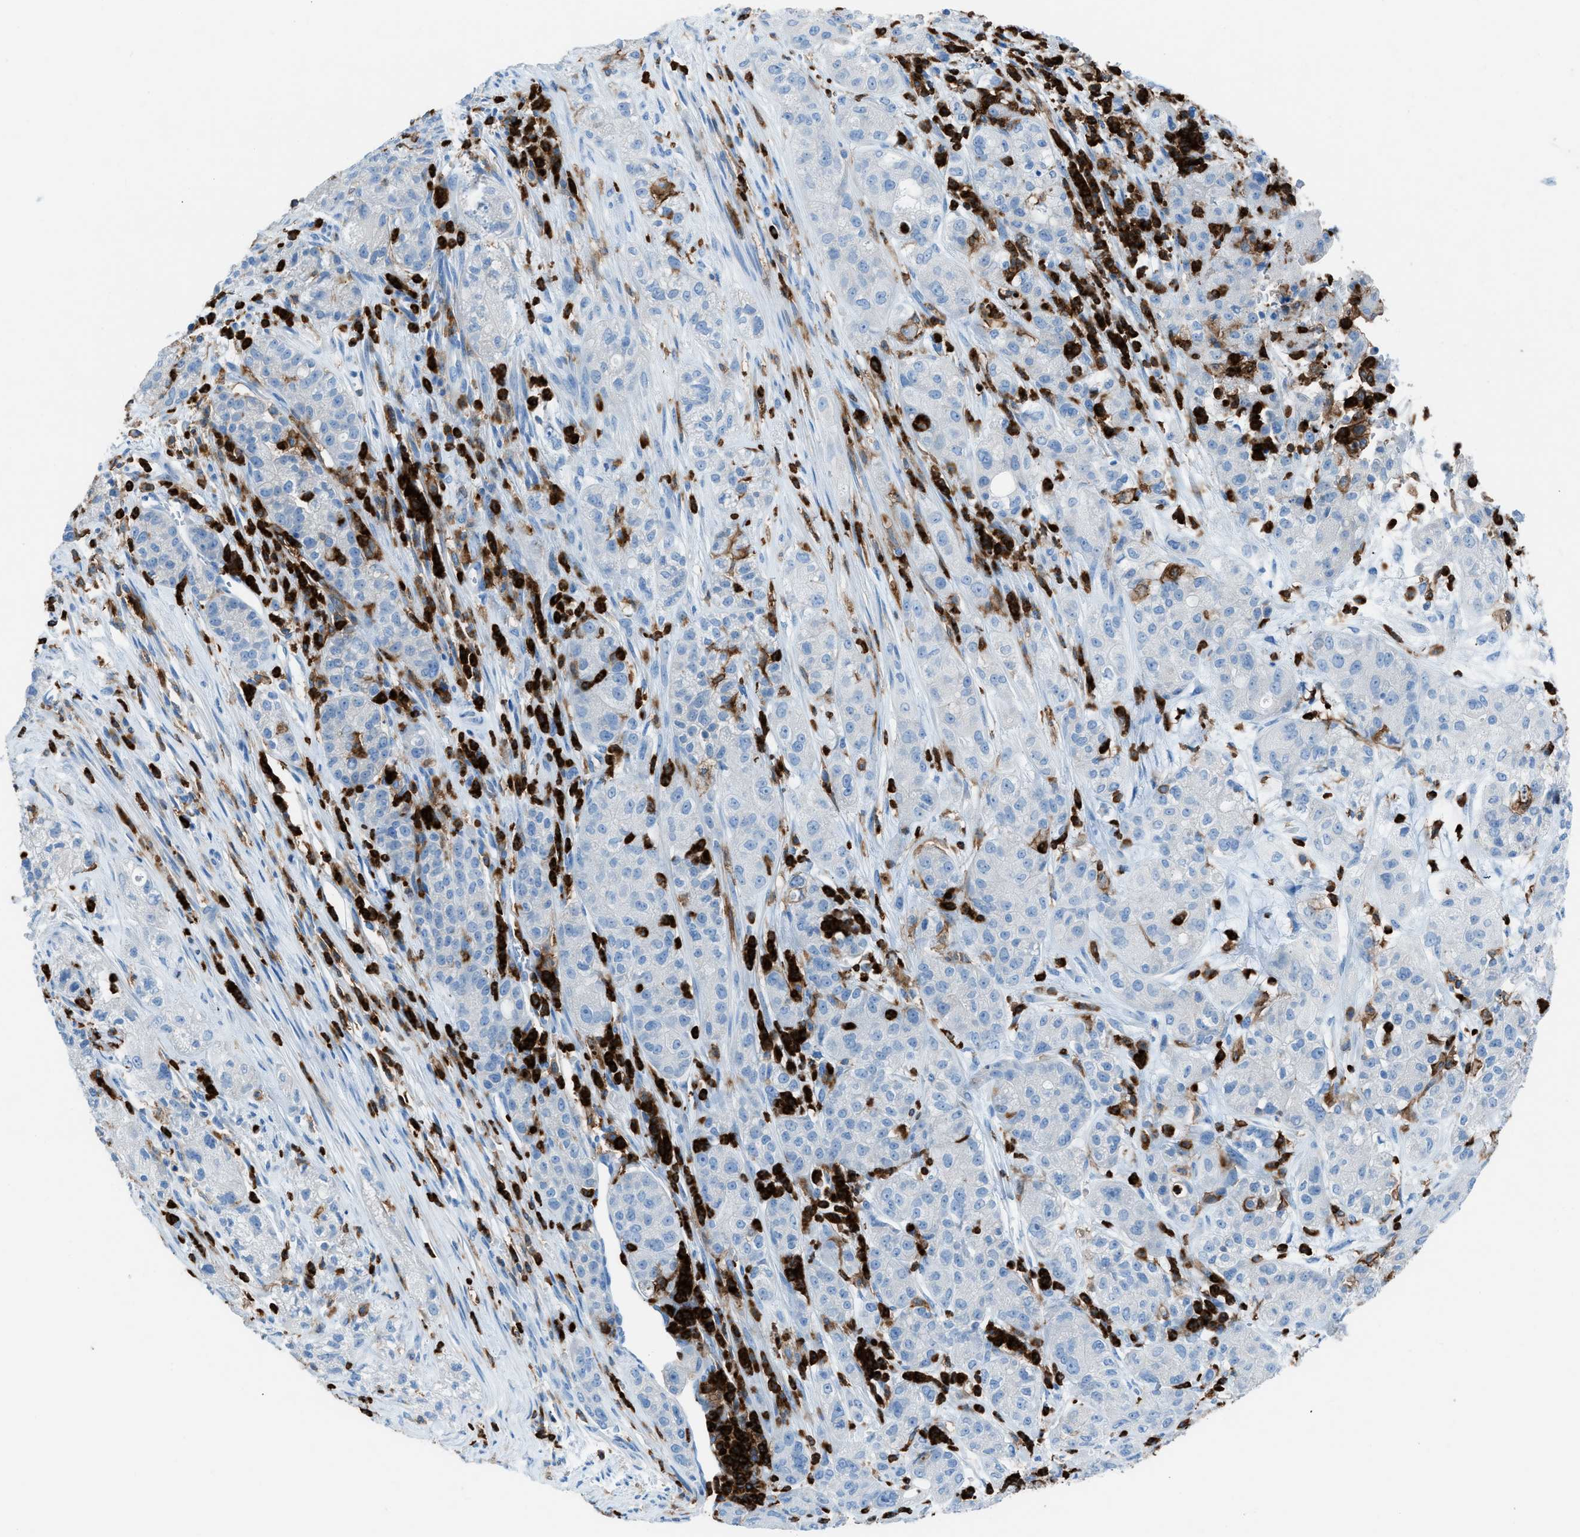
{"staining": {"intensity": "negative", "quantity": "none", "location": "none"}, "tissue": "pancreatic cancer", "cell_type": "Tumor cells", "image_type": "cancer", "snomed": [{"axis": "morphology", "description": "Adenocarcinoma, NOS"}, {"axis": "topography", "description": "Pancreas"}], "caption": "There is no significant expression in tumor cells of adenocarcinoma (pancreatic).", "gene": "ITGB2", "patient": {"sex": "female", "age": 78}}